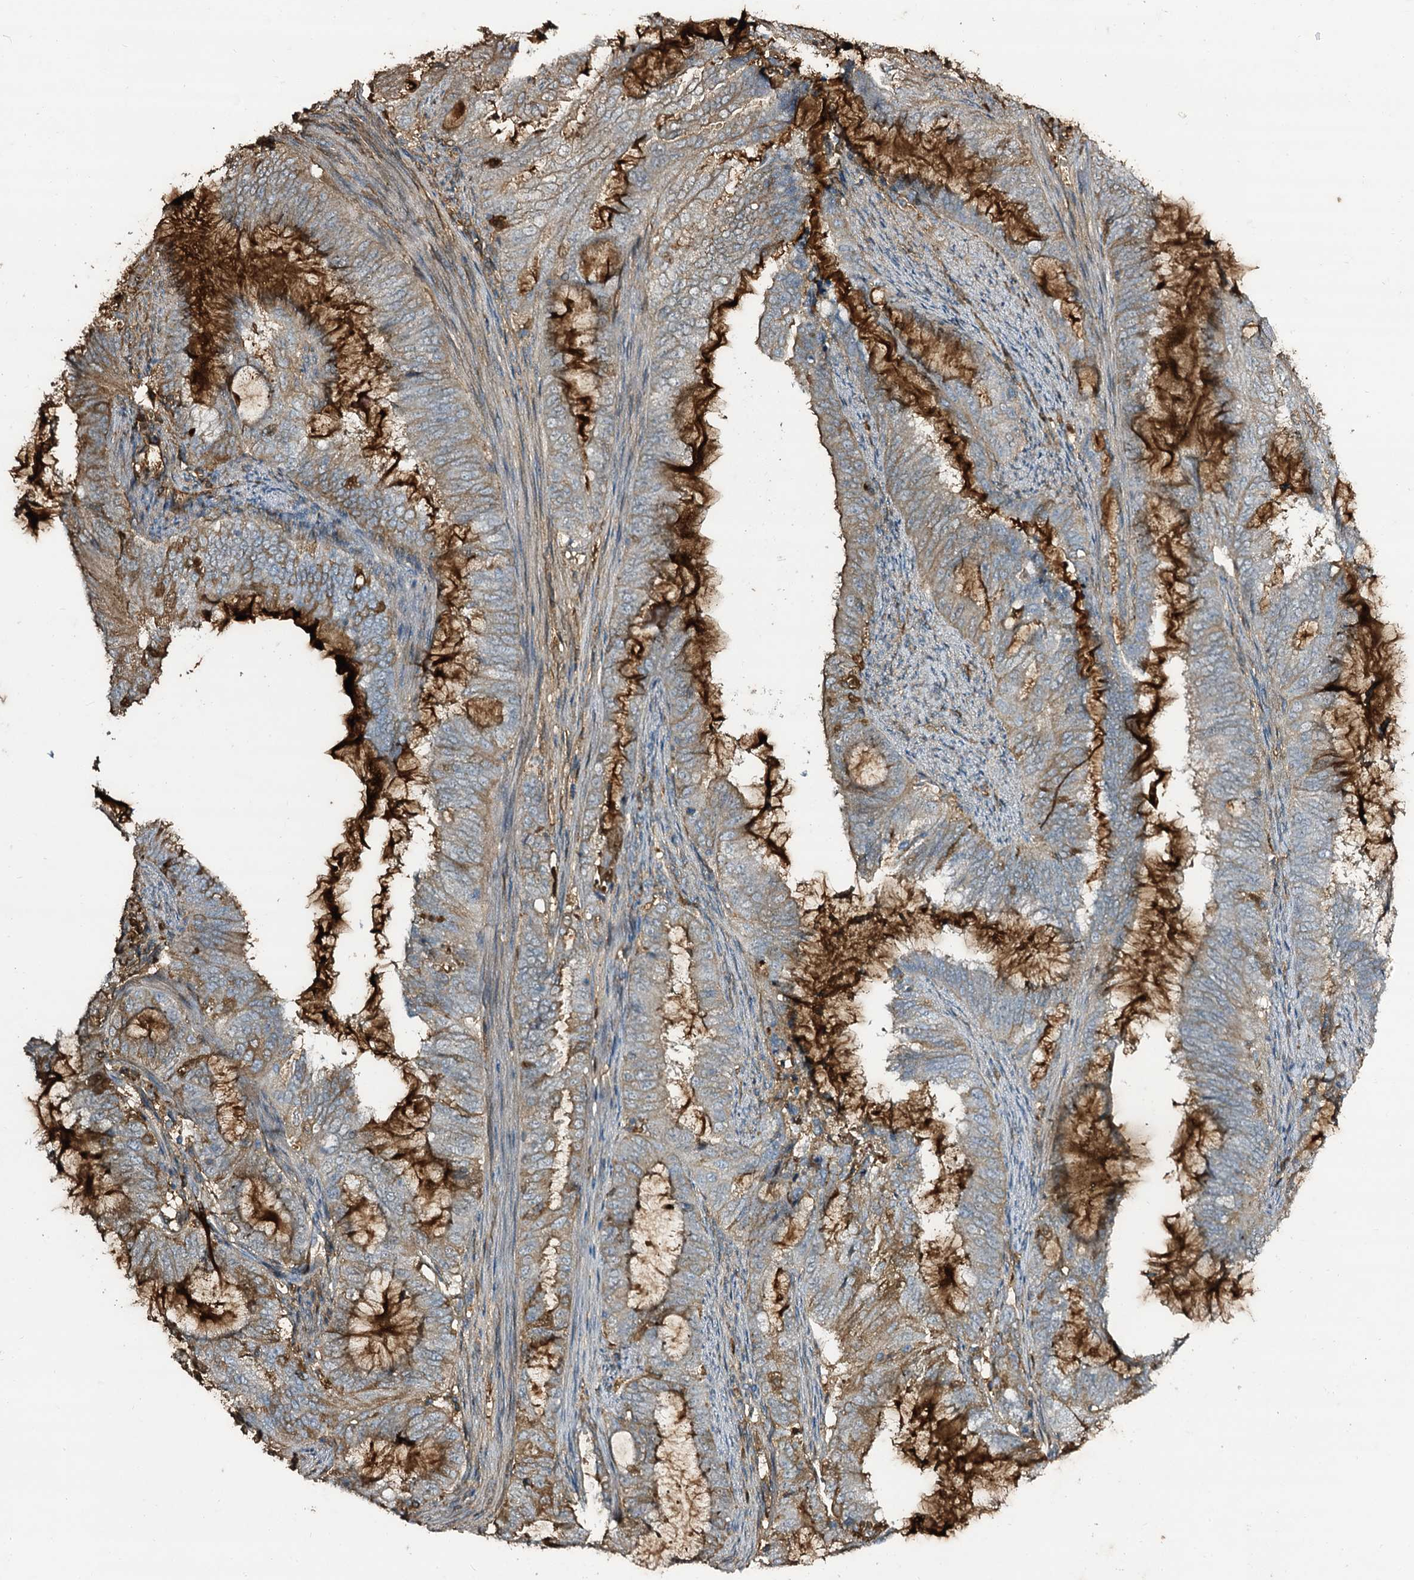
{"staining": {"intensity": "moderate", "quantity": "25%-75%", "location": "cytoplasmic/membranous"}, "tissue": "endometrial cancer", "cell_type": "Tumor cells", "image_type": "cancer", "snomed": [{"axis": "morphology", "description": "Adenocarcinoma, NOS"}, {"axis": "topography", "description": "Endometrium"}], "caption": "Immunohistochemical staining of human adenocarcinoma (endometrial) demonstrates medium levels of moderate cytoplasmic/membranous protein positivity in approximately 25%-75% of tumor cells.", "gene": "EDN1", "patient": {"sex": "female", "age": 51}}